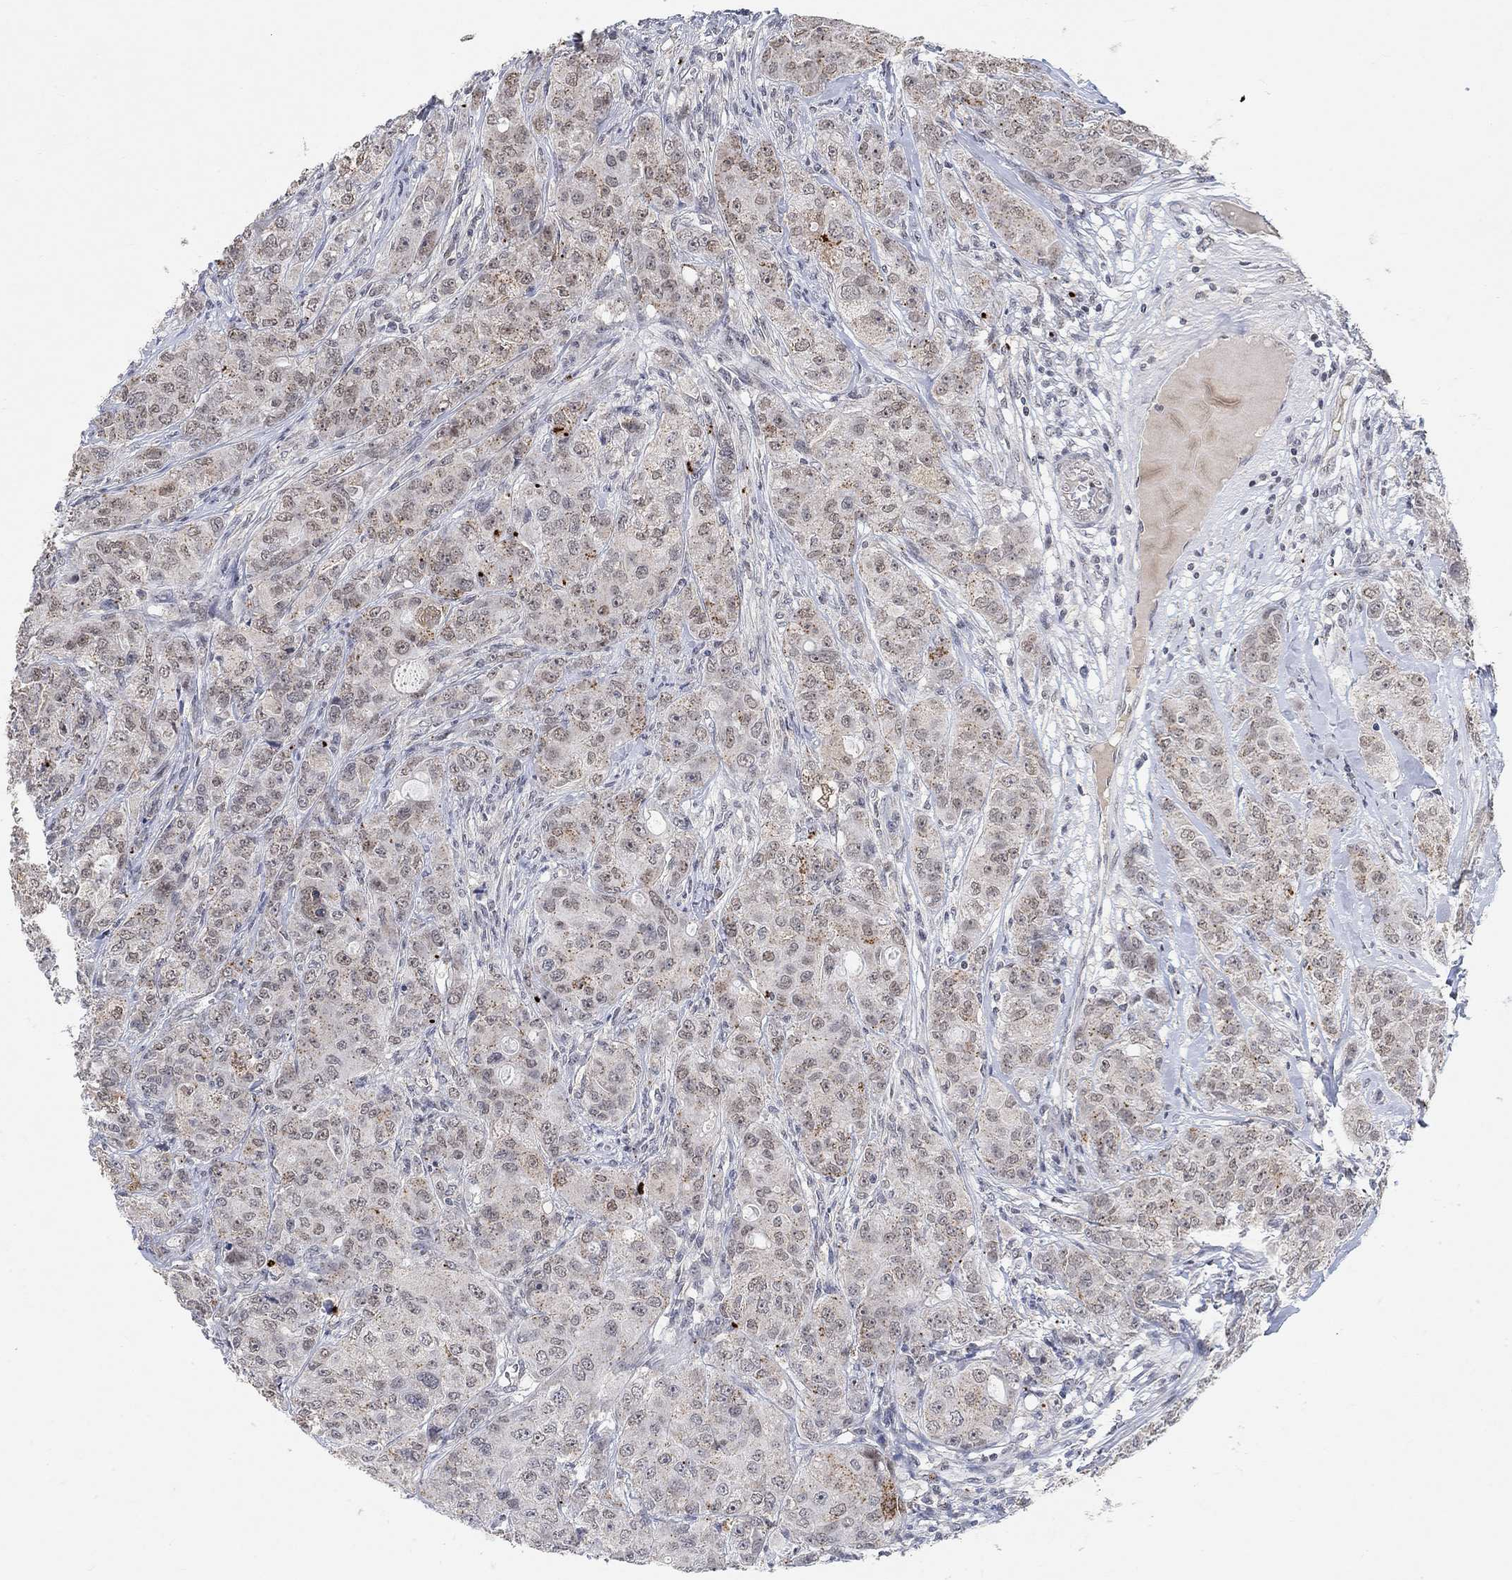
{"staining": {"intensity": "negative", "quantity": "none", "location": "none"}, "tissue": "breast cancer", "cell_type": "Tumor cells", "image_type": "cancer", "snomed": [{"axis": "morphology", "description": "Duct carcinoma"}, {"axis": "topography", "description": "Breast"}], "caption": "Protein analysis of breast invasive ductal carcinoma displays no significant positivity in tumor cells. (DAB (3,3'-diaminobenzidine) immunohistochemistry visualized using brightfield microscopy, high magnification).", "gene": "THAP8", "patient": {"sex": "female", "age": 43}}